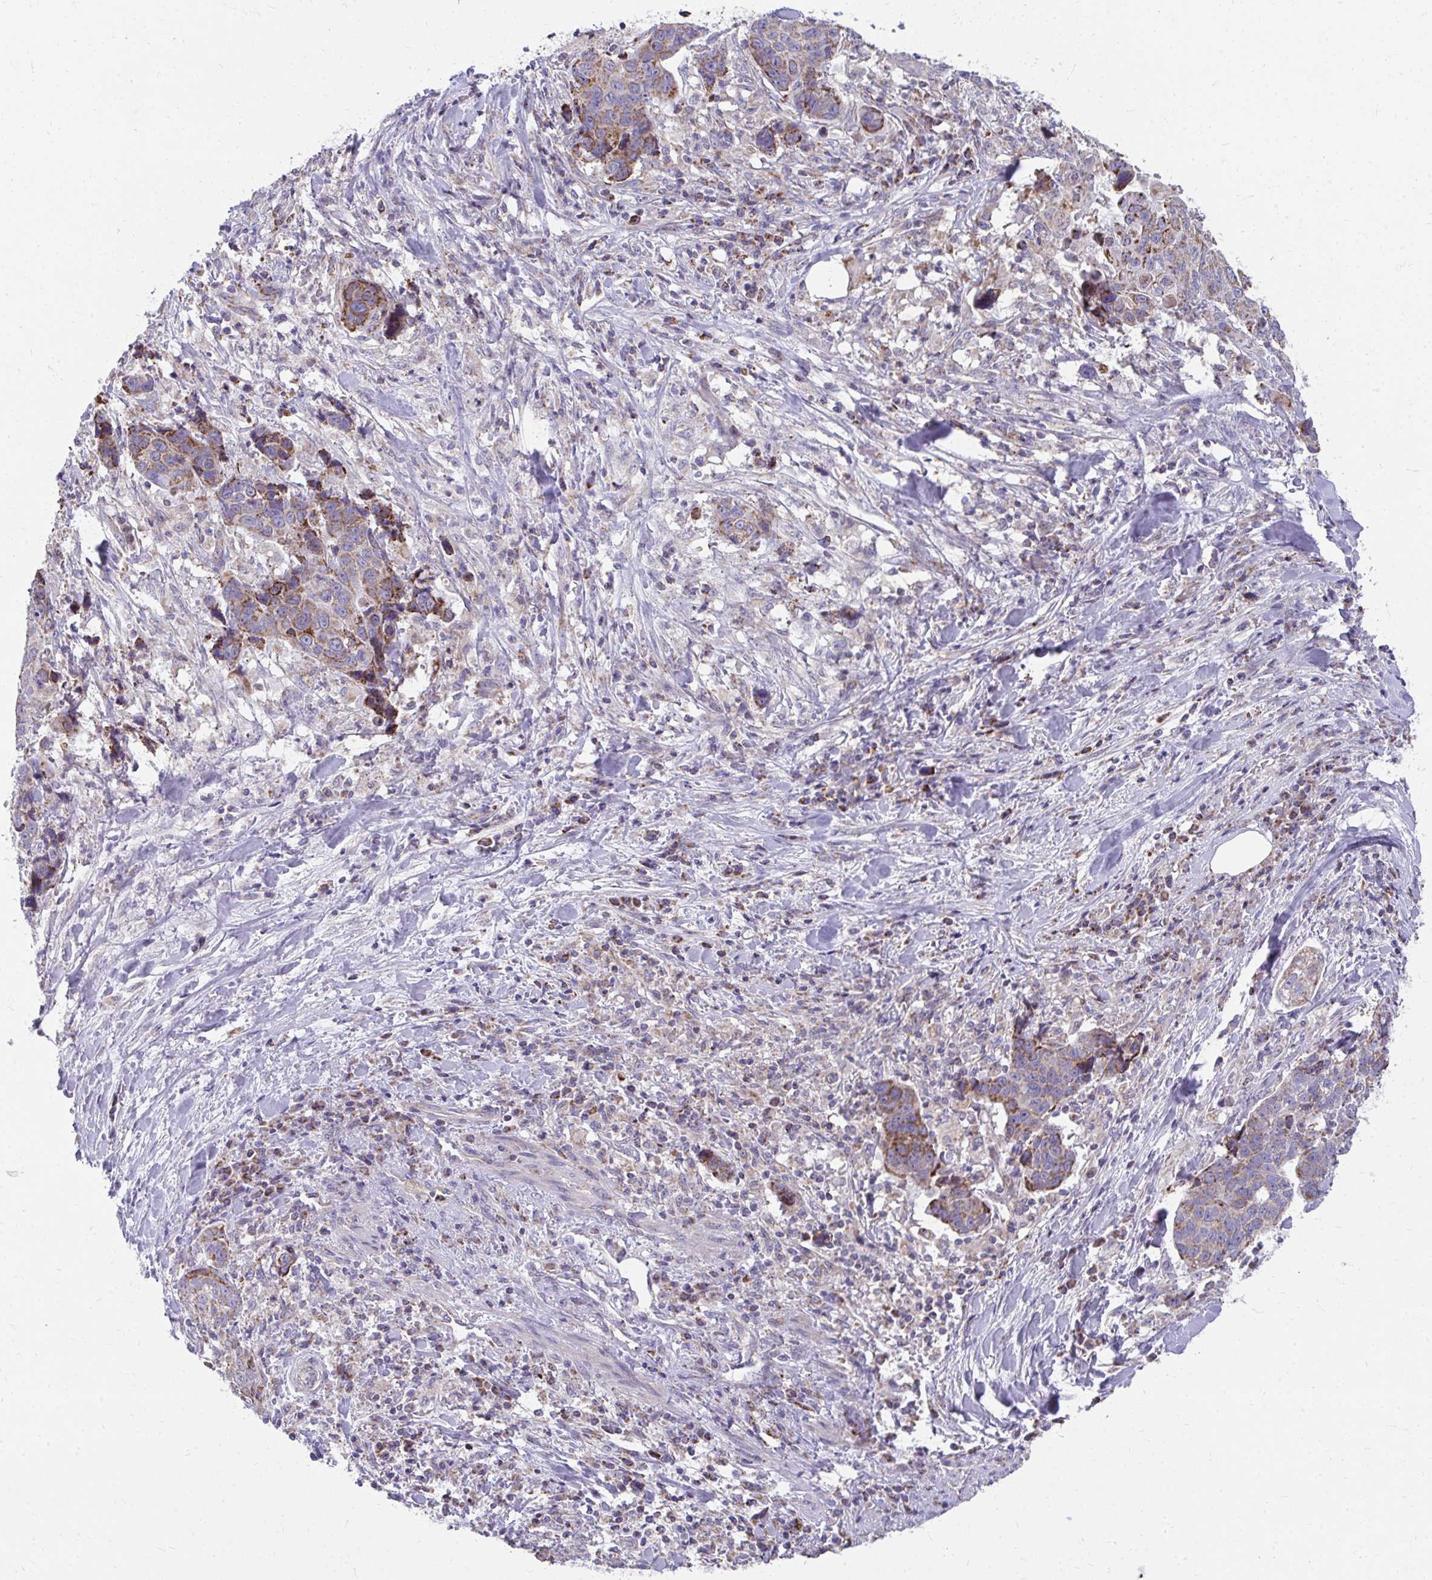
{"staining": {"intensity": "moderate", "quantity": ">75%", "location": "cytoplasmic/membranous"}, "tissue": "lung cancer", "cell_type": "Tumor cells", "image_type": "cancer", "snomed": [{"axis": "morphology", "description": "Squamous cell carcinoma, NOS"}, {"axis": "topography", "description": "Lymph node"}, {"axis": "topography", "description": "Lung"}], "caption": "A medium amount of moderate cytoplasmic/membranous positivity is appreciated in approximately >75% of tumor cells in lung cancer tissue. Using DAB (3,3'-diaminobenzidine) (brown) and hematoxylin (blue) stains, captured at high magnification using brightfield microscopy.", "gene": "PRRG3", "patient": {"sex": "male", "age": 61}}